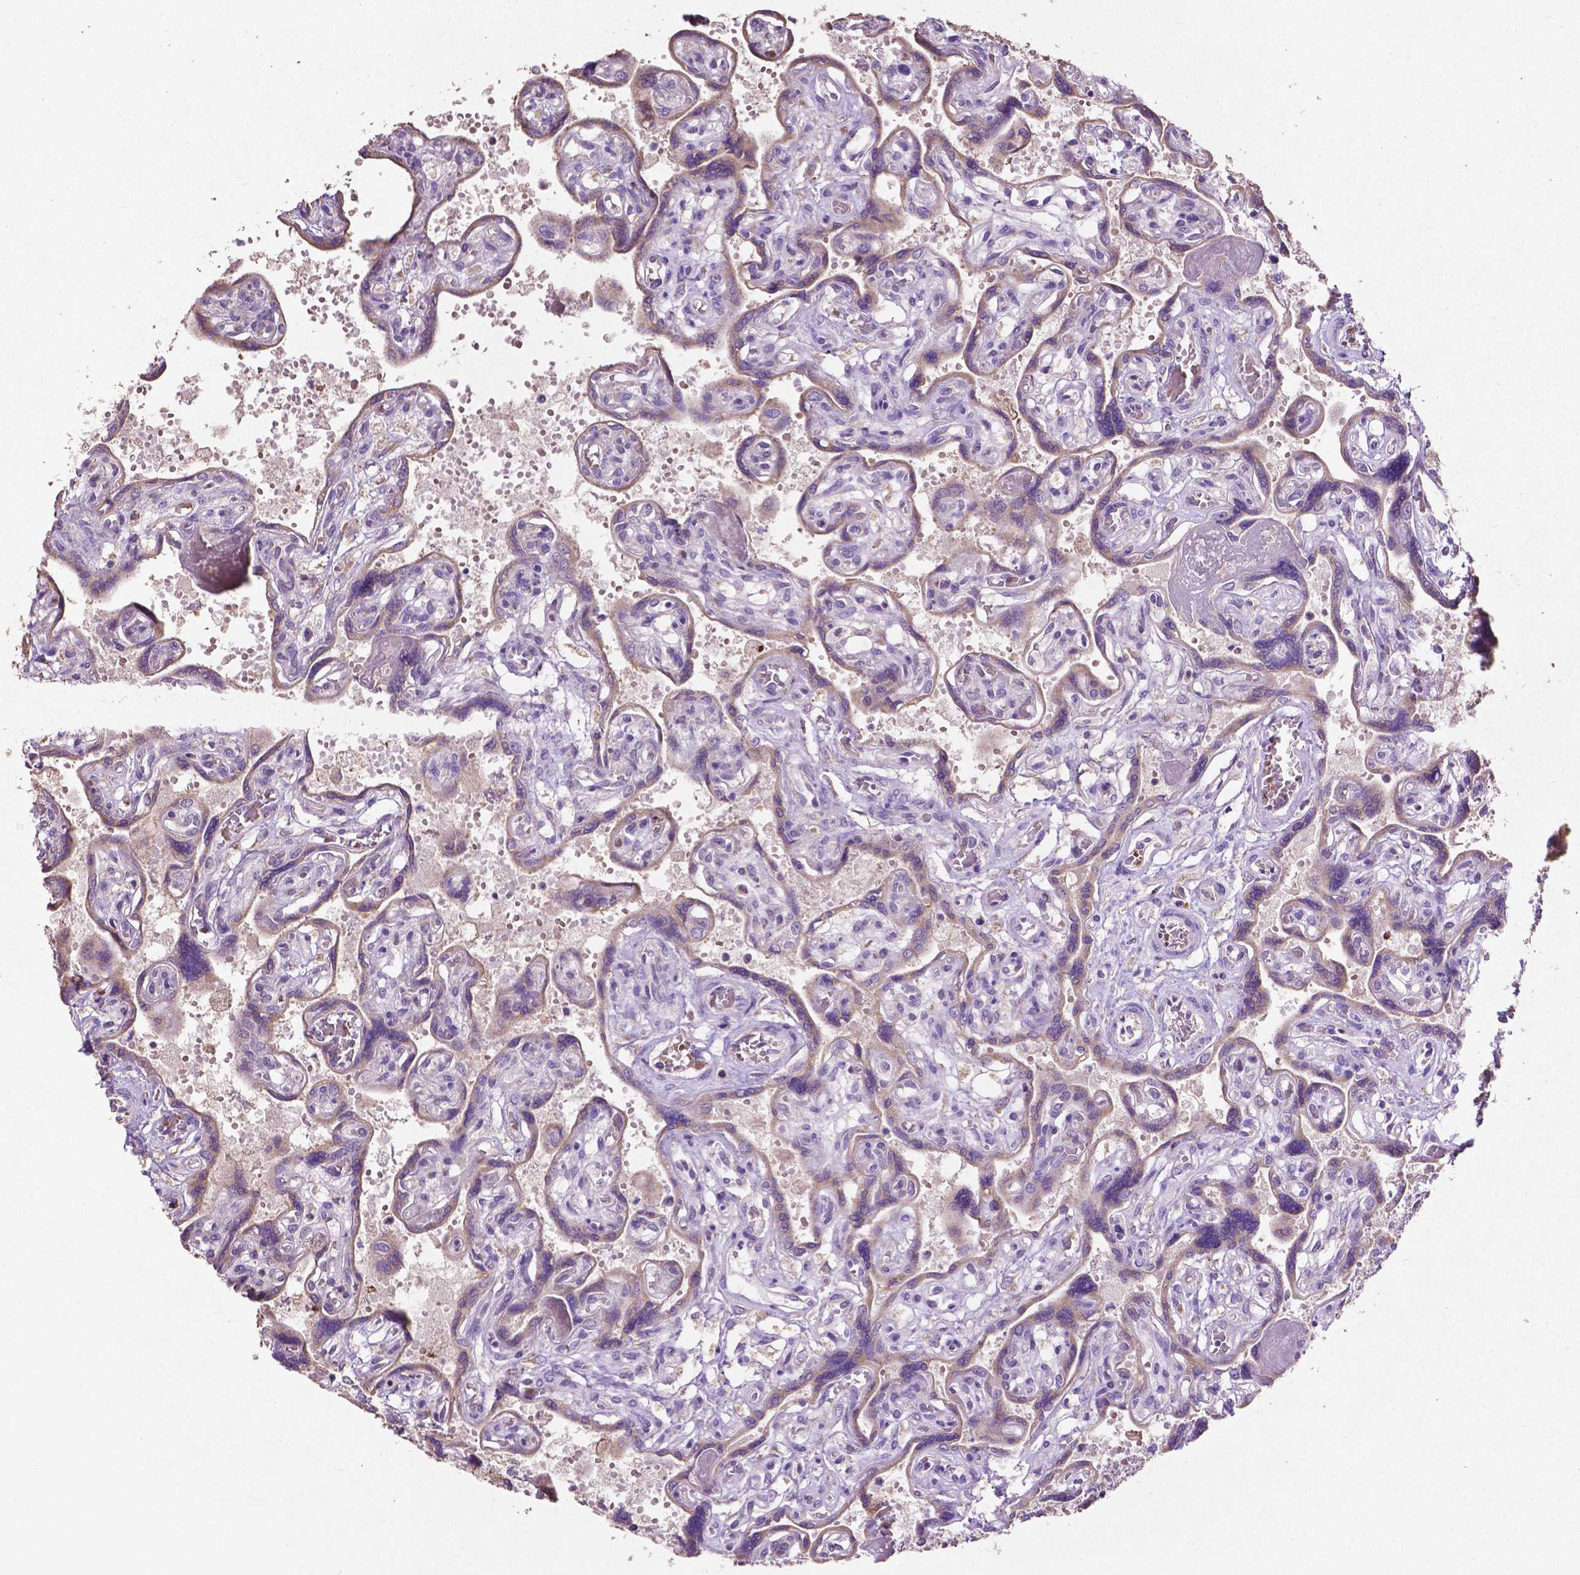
{"staining": {"intensity": "weak", "quantity": ">75%", "location": "cytoplasmic/membranous"}, "tissue": "placenta", "cell_type": "Decidual cells", "image_type": "normal", "snomed": [{"axis": "morphology", "description": "Normal tissue, NOS"}, {"axis": "topography", "description": "Placenta"}], "caption": "Immunohistochemistry micrograph of benign placenta stained for a protein (brown), which reveals low levels of weak cytoplasmic/membranous positivity in approximately >75% of decidual cells.", "gene": "MBTPS1", "patient": {"sex": "female", "age": 32}}